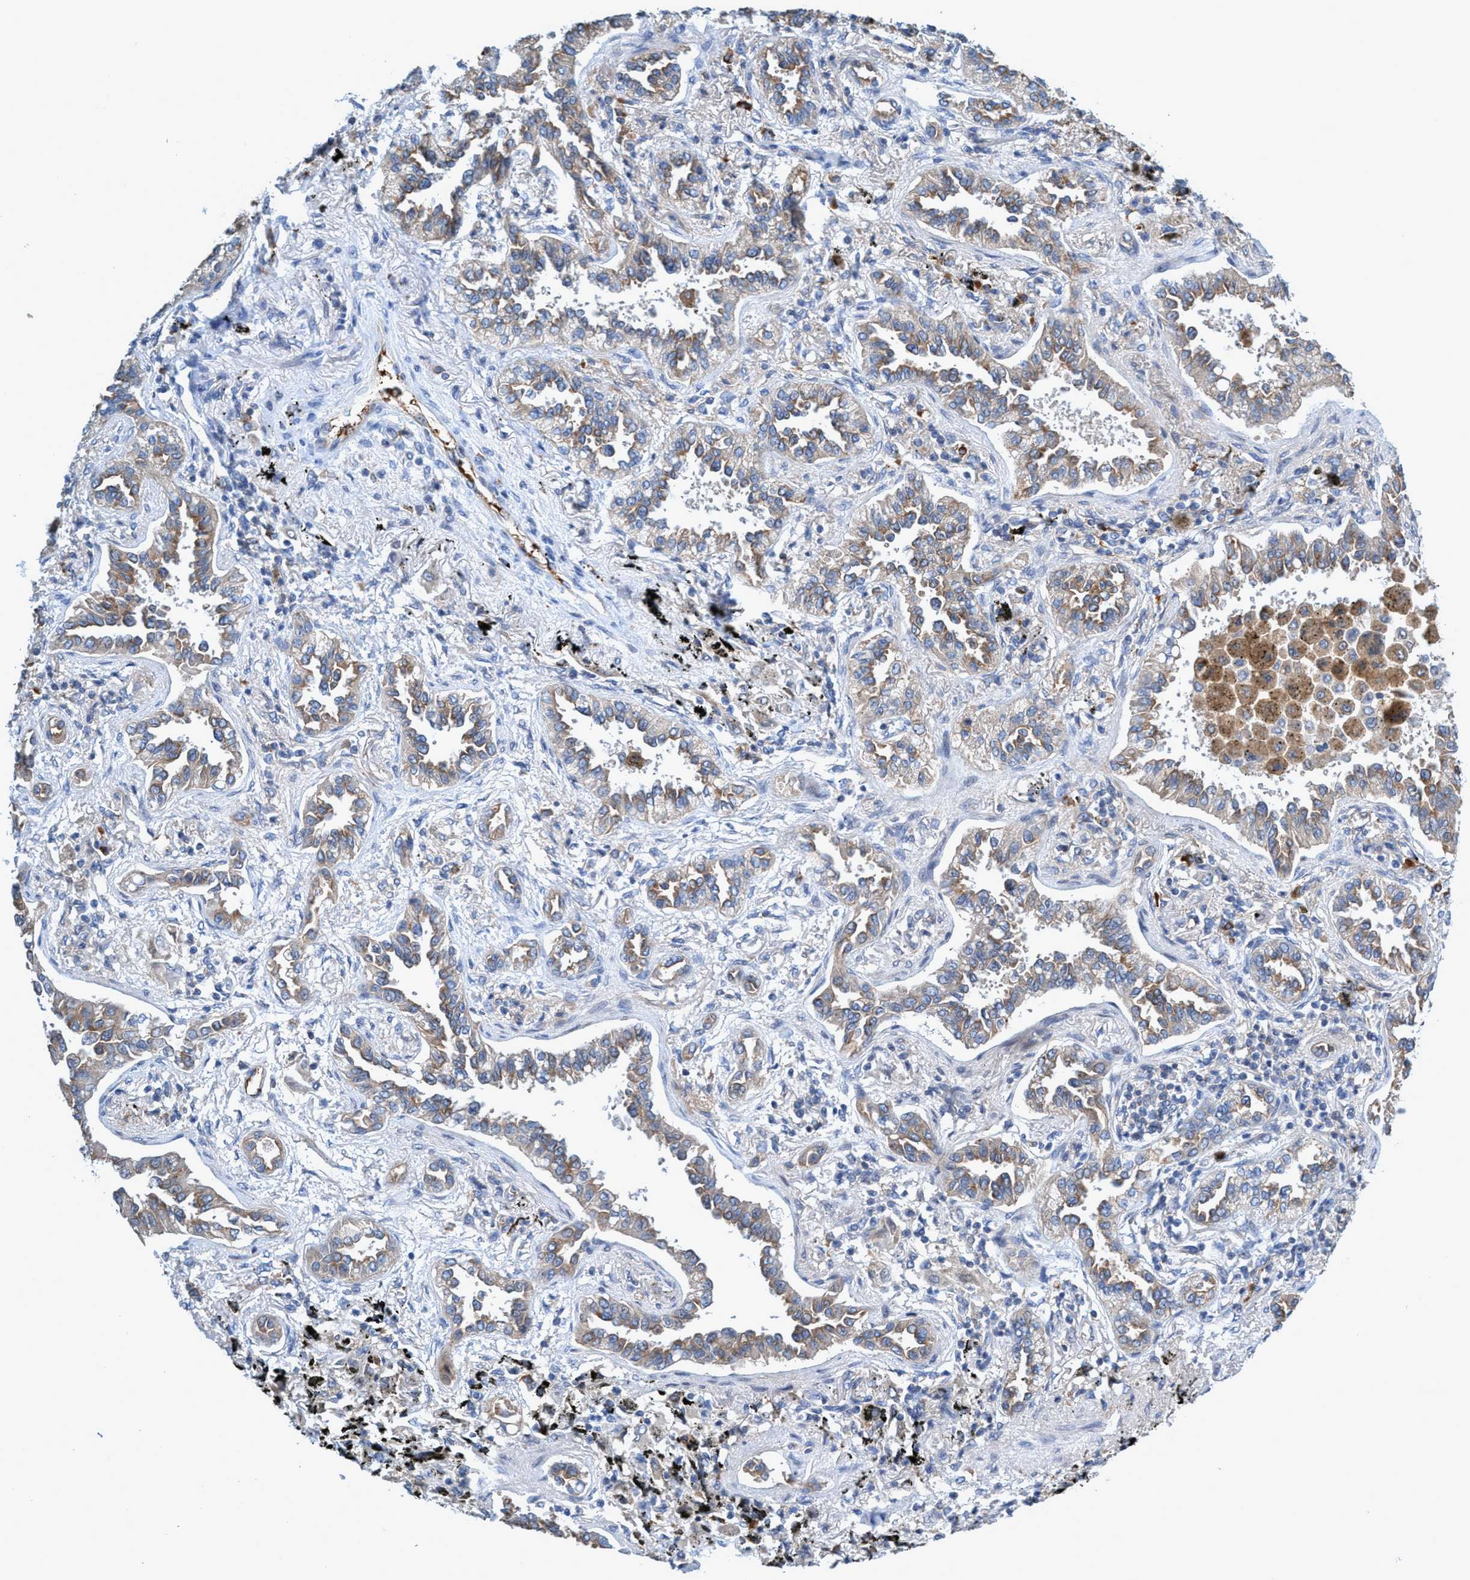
{"staining": {"intensity": "weak", "quantity": ">75%", "location": "cytoplasmic/membranous"}, "tissue": "lung cancer", "cell_type": "Tumor cells", "image_type": "cancer", "snomed": [{"axis": "morphology", "description": "Normal tissue, NOS"}, {"axis": "morphology", "description": "Adenocarcinoma, NOS"}, {"axis": "topography", "description": "Lung"}], "caption": "Immunohistochemical staining of human adenocarcinoma (lung) shows low levels of weak cytoplasmic/membranous staining in approximately >75% of tumor cells.", "gene": "TRIM65", "patient": {"sex": "male", "age": 59}}